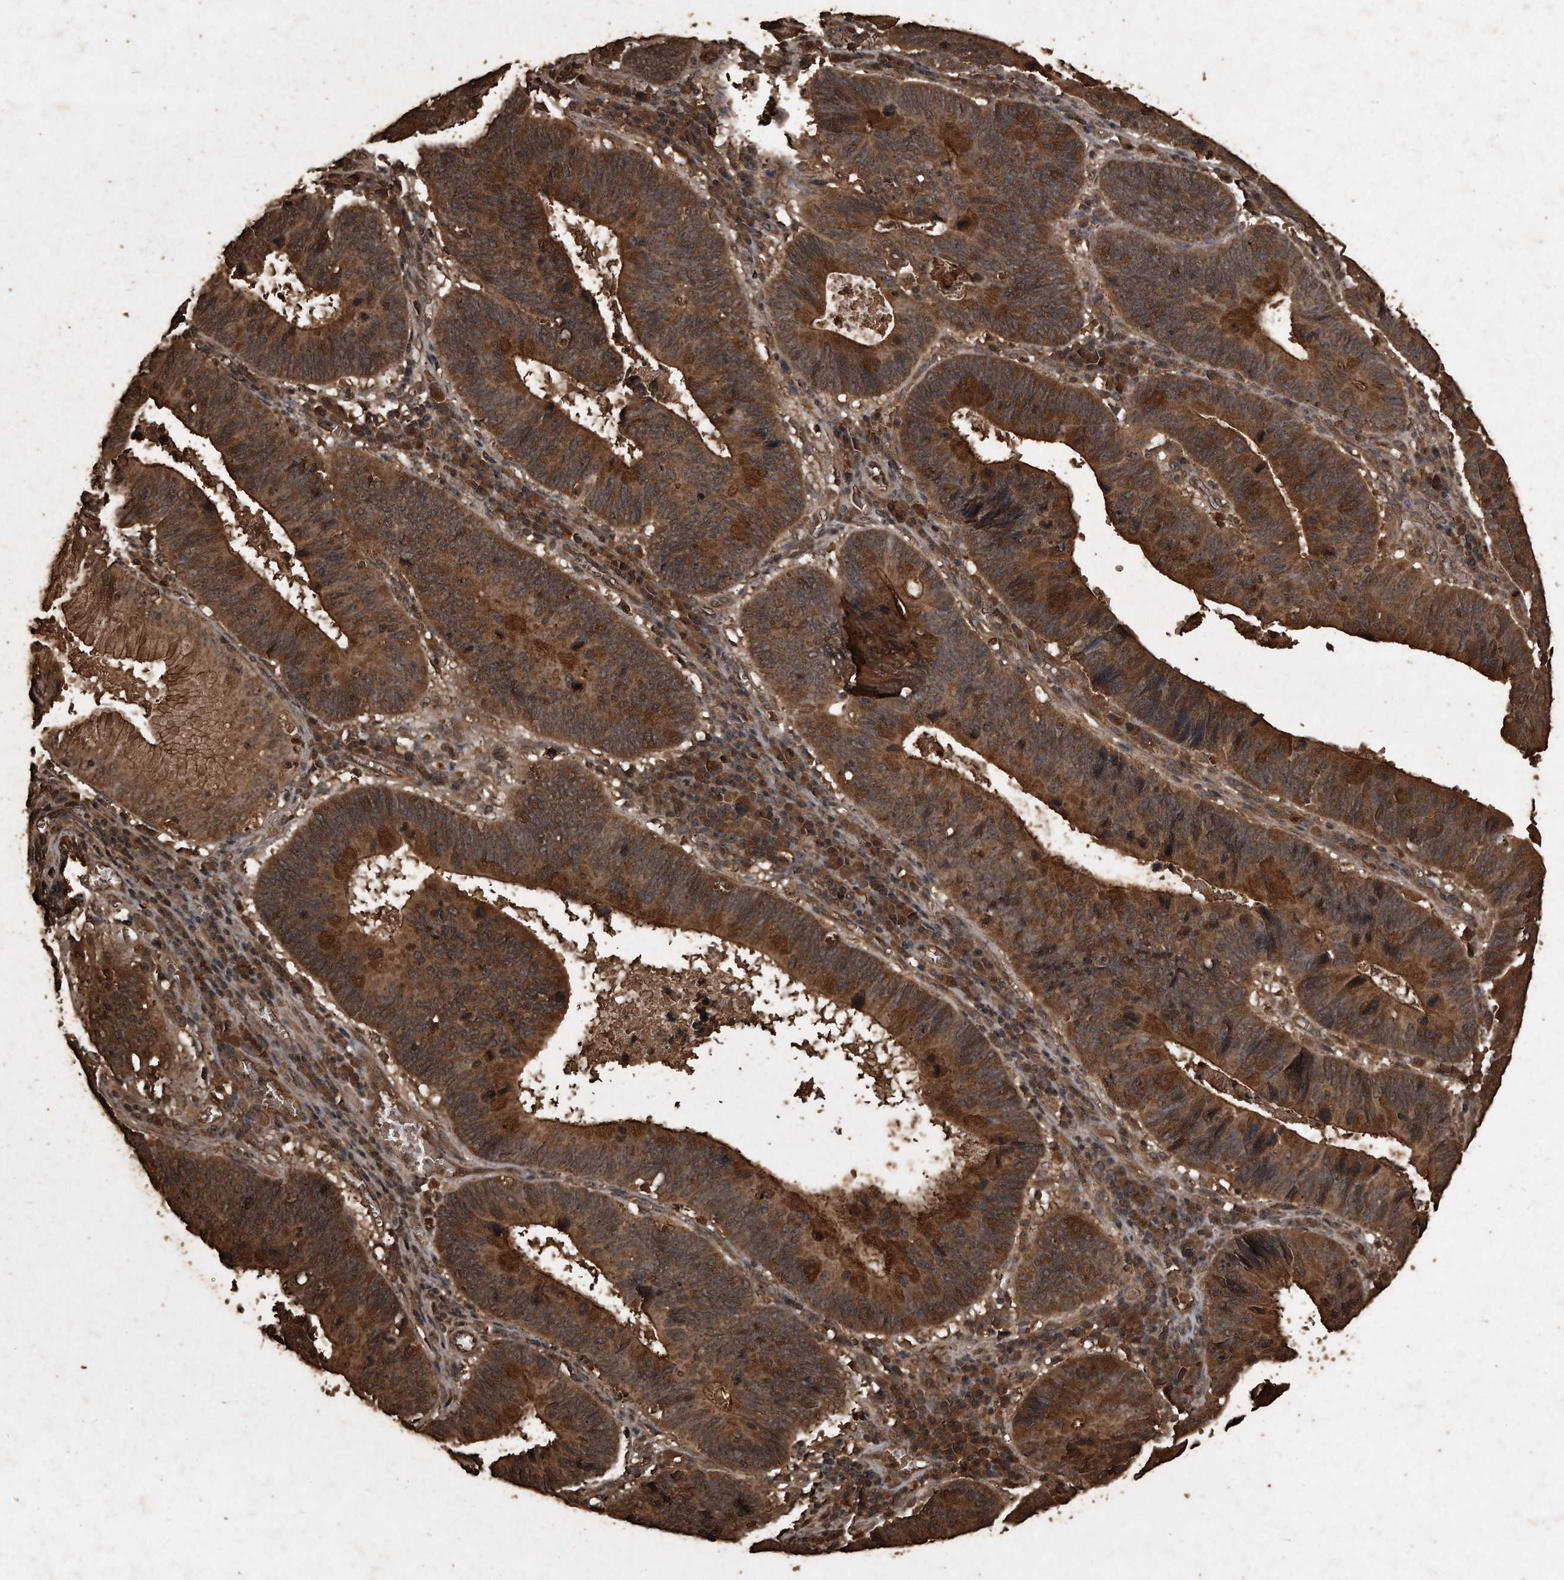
{"staining": {"intensity": "strong", "quantity": ">75%", "location": "cytoplasmic/membranous,nuclear"}, "tissue": "stomach cancer", "cell_type": "Tumor cells", "image_type": "cancer", "snomed": [{"axis": "morphology", "description": "Adenocarcinoma, NOS"}, {"axis": "topography", "description": "Stomach"}], "caption": "Immunohistochemical staining of stomach adenocarcinoma exhibits strong cytoplasmic/membranous and nuclear protein expression in about >75% of tumor cells.", "gene": "CFLAR", "patient": {"sex": "male", "age": 59}}